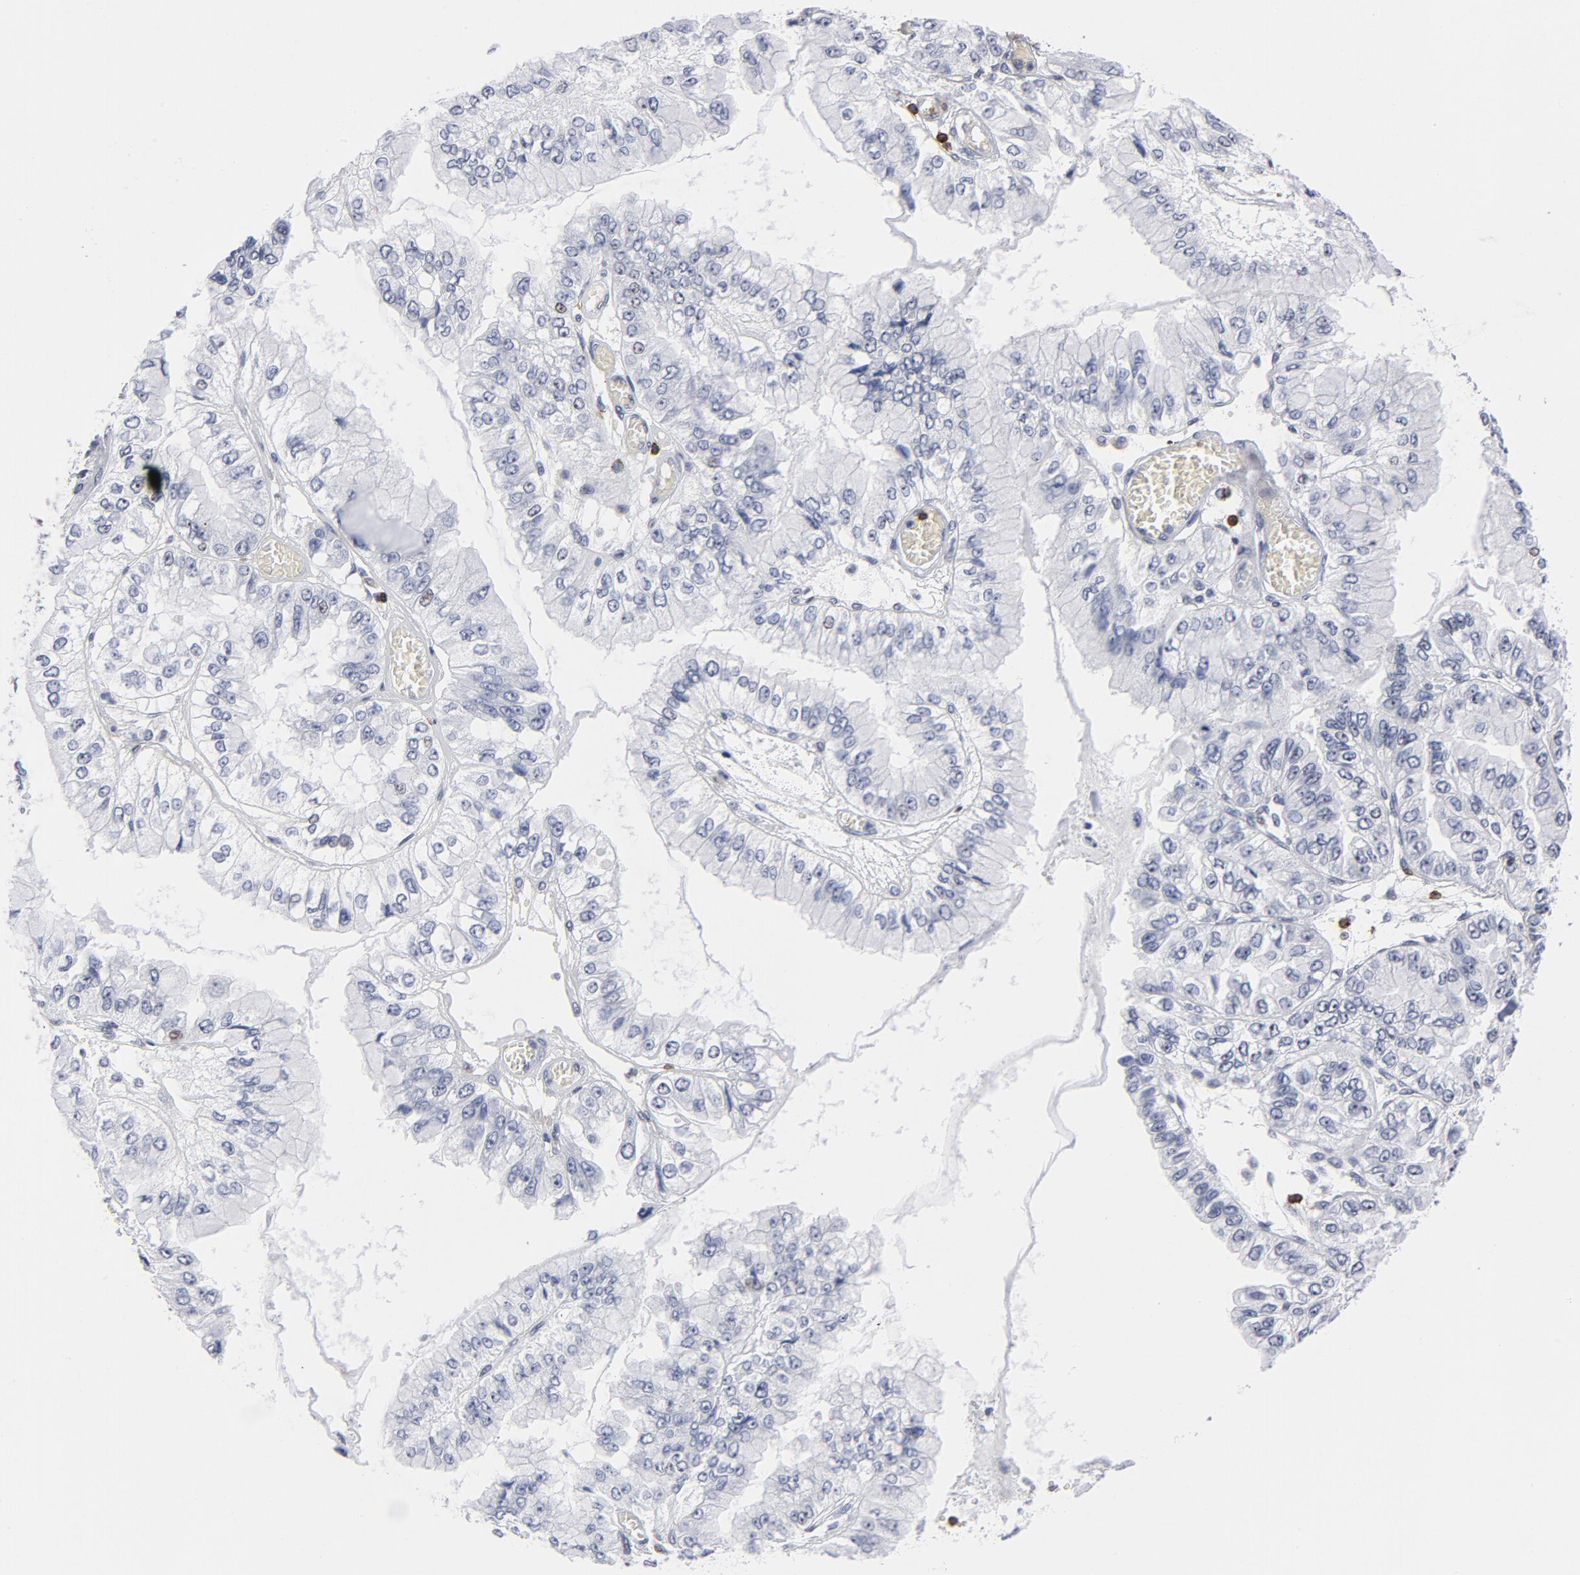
{"staining": {"intensity": "negative", "quantity": "none", "location": "none"}, "tissue": "liver cancer", "cell_type": "Tumor cells", "image_type": "cancer", "snomed": [{"axis": "morphology", "description": "Cholangiocarcinoma"}, {"axis": "topography", "description": "Liver"}], "caption": "IHC of human liver cancer displays no staining in tumor cells. (DAB immunohistochemistry (IHC) visualized using brightfield microscopy, high magnification).", "gene": "CD2", "patient": {"sex": "female", "age": 79}}